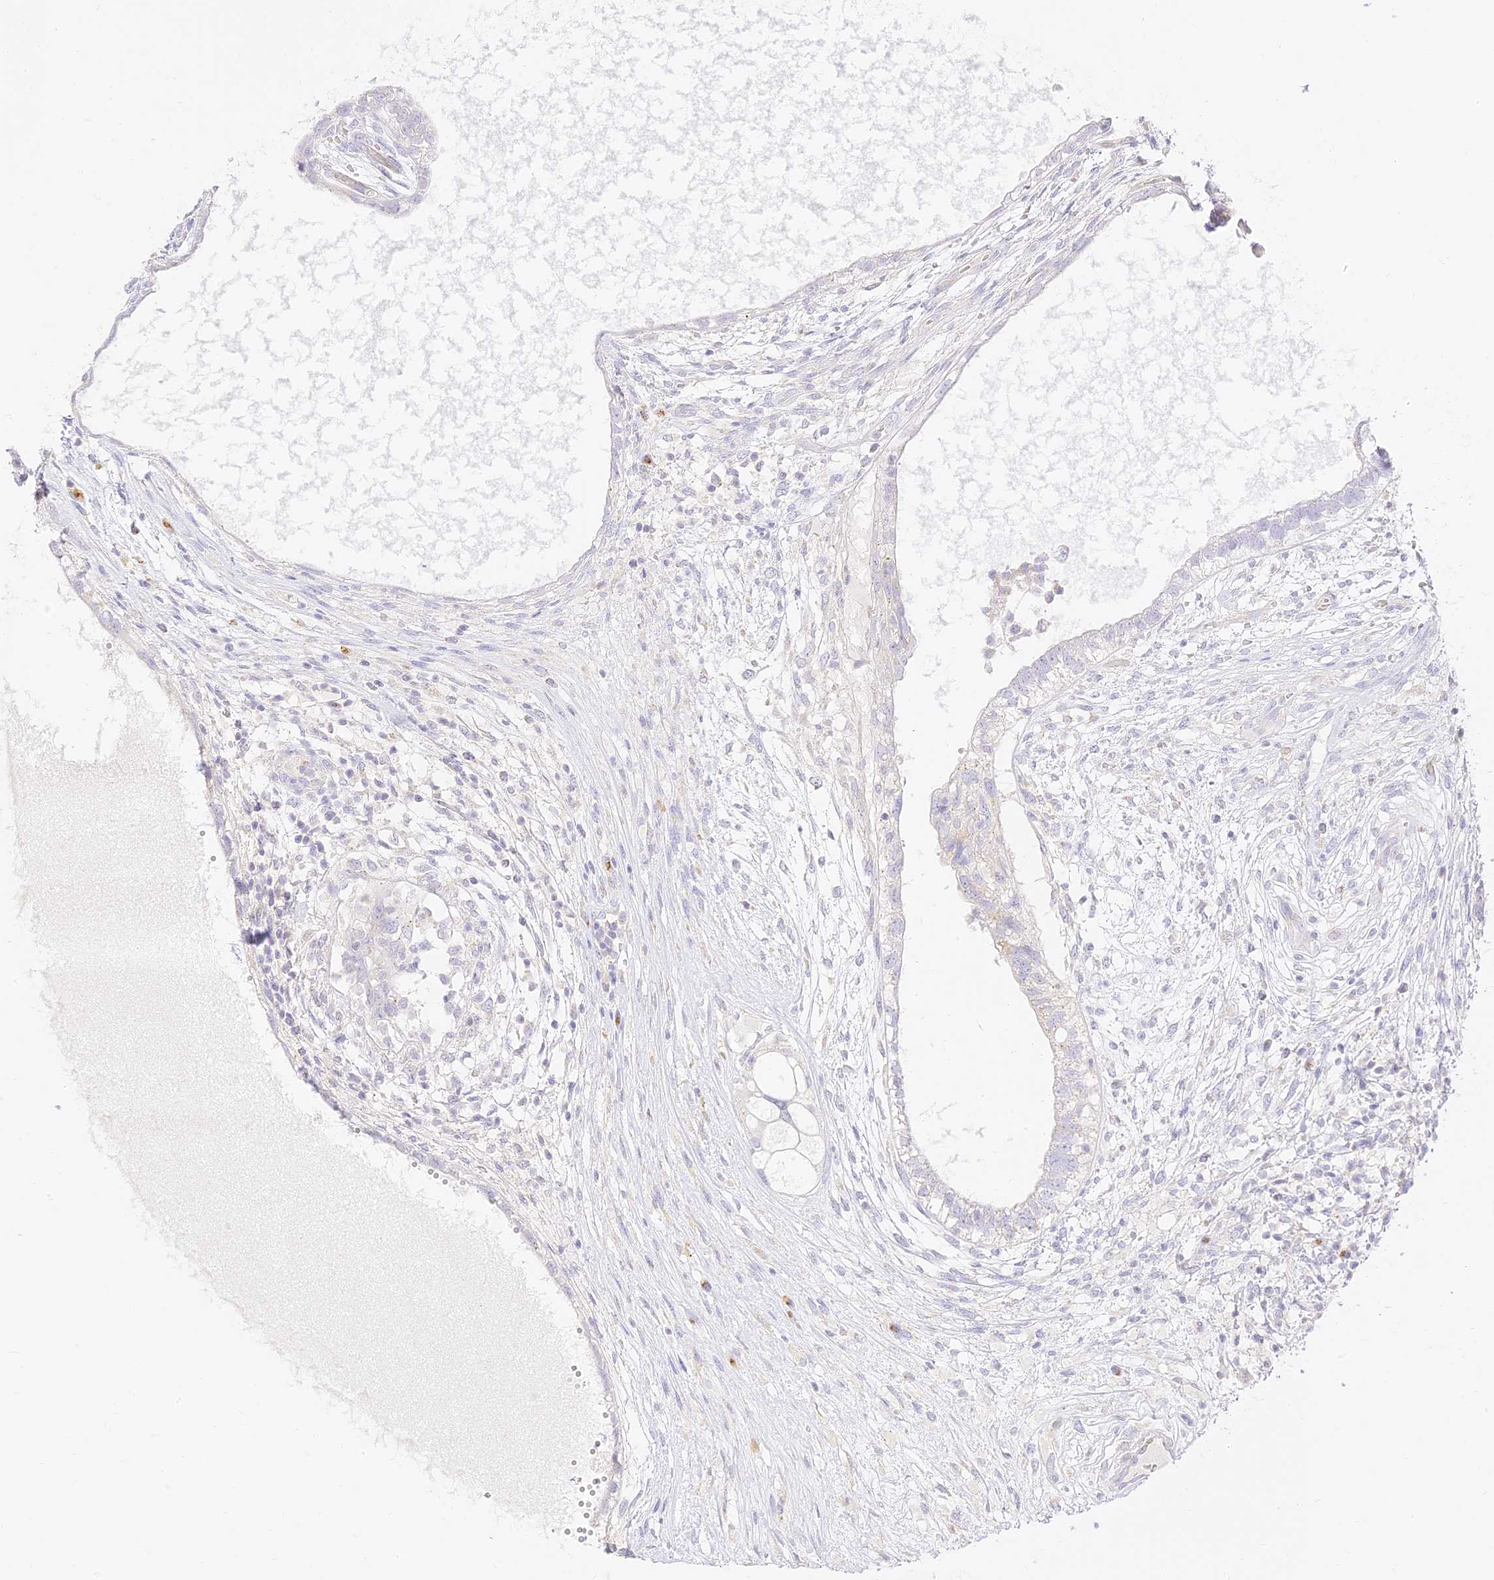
{"staining": {"intensity": "negative", "quantity": "none", "location": "none"}, "tissue": "testis cancer", "cell_type": "Tumor cells", "image_type": "cancer", "snomed": [{"axis": "morphology", "description": "Carcinoma, Embryonal, NOS"}, {"axis": "topography", "description": "Testis"}], "caption": "Tumor cells show no significant protein expression in testis embryonal carcinoma. (DAB immunohistochemistry, high magnification).", "gene": "SEC13", "patient": {"sex": "male", "age": 26}}